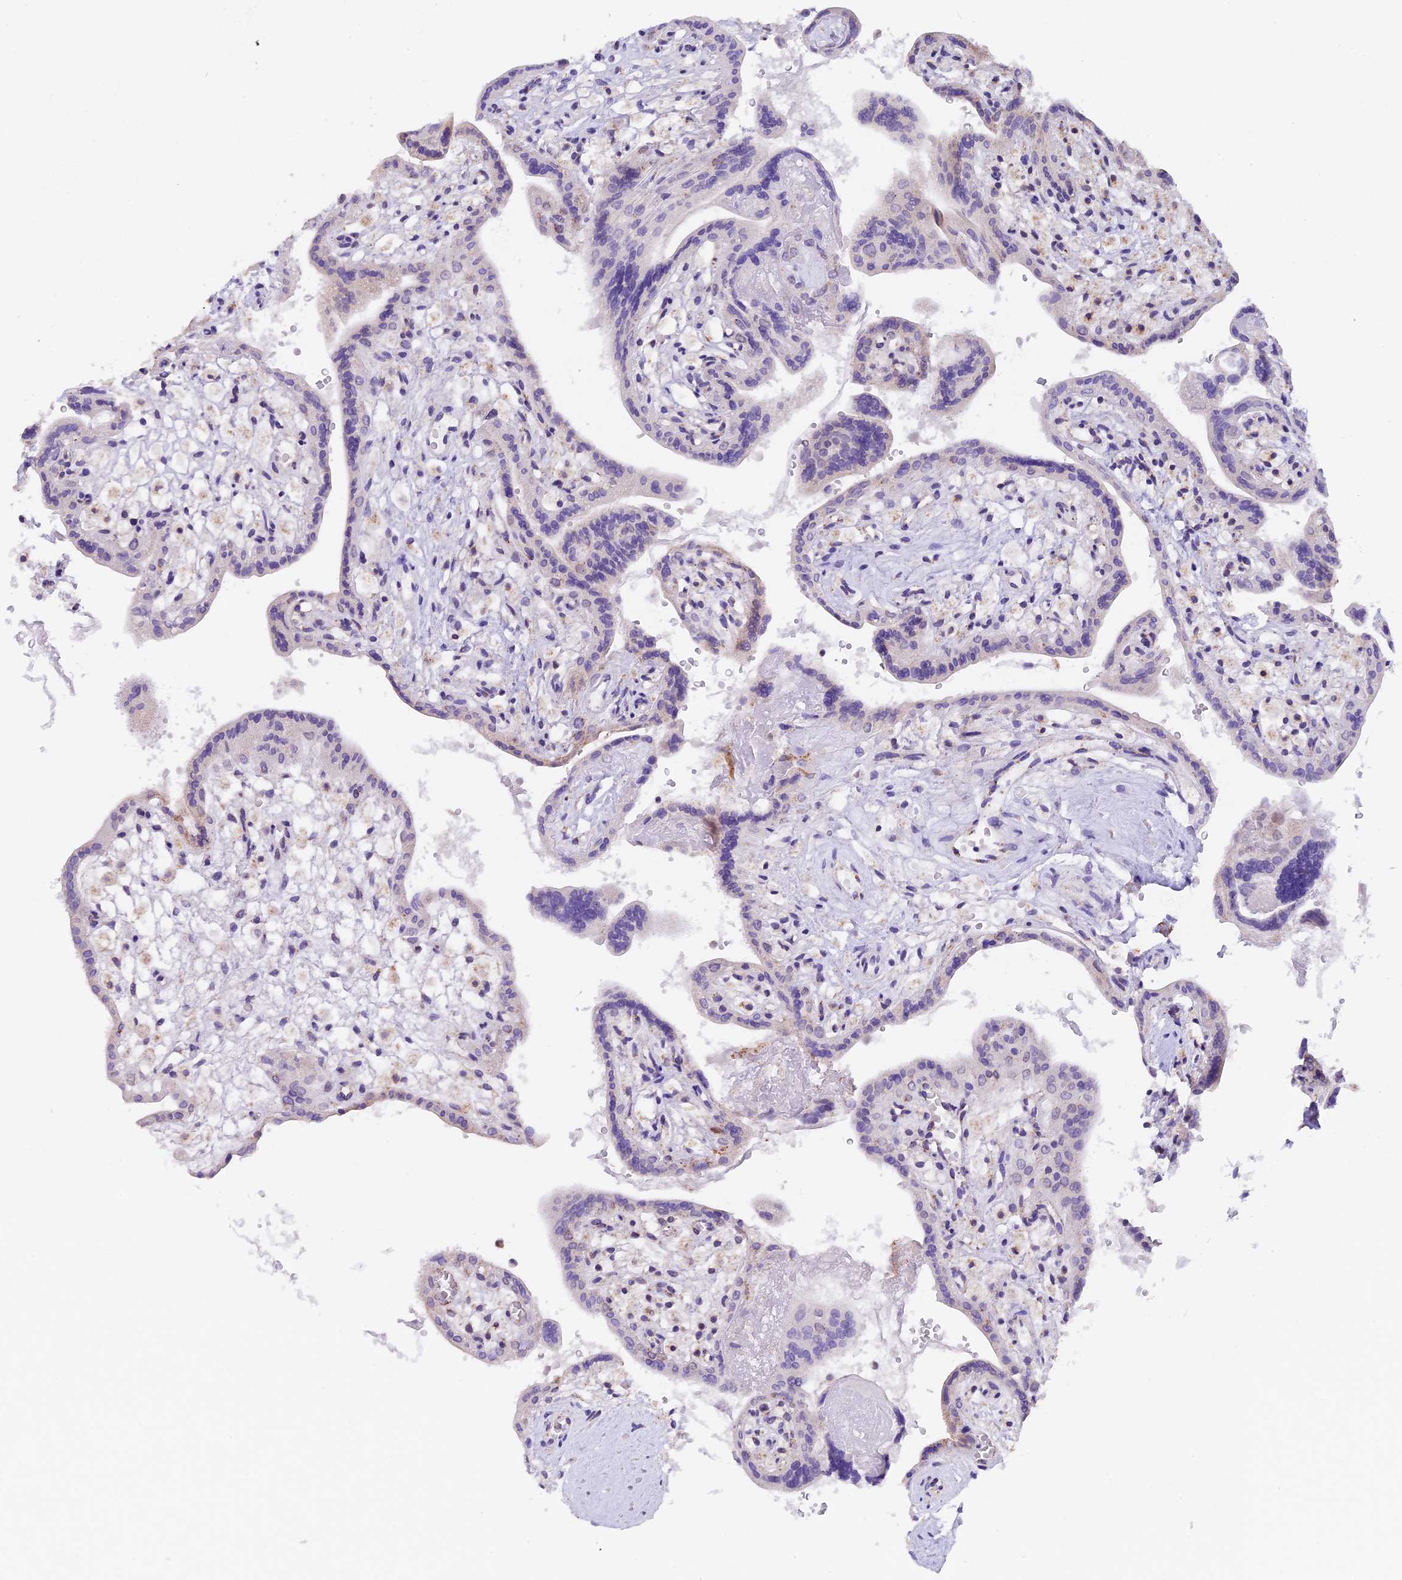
{"staining": {"intensity": "moderate", "quantity": "25%-75%", "location": "cytoplasmic/membranous"}, "tissue": "placenta", "cell_type": "Trophoblastic cells", "image_type": "normal", "snomed": [{"axis": "morphology", "description": "Normal tissue, NOS"}, {"axis": "topography", "description": "Placenta"}], "caption": "Immunohistochemistry histopathology image of unremarkable placenta: placenta stained using immunohistochemistry displays medium levels of moderate protein expression localized specifically in the cytoplasmic/membranous of trophoblastic cells, appearing as a cytoplasmic/membranous brown color.", "gene": "TFAM", "patient": {"sex": "female", "age": 37}}